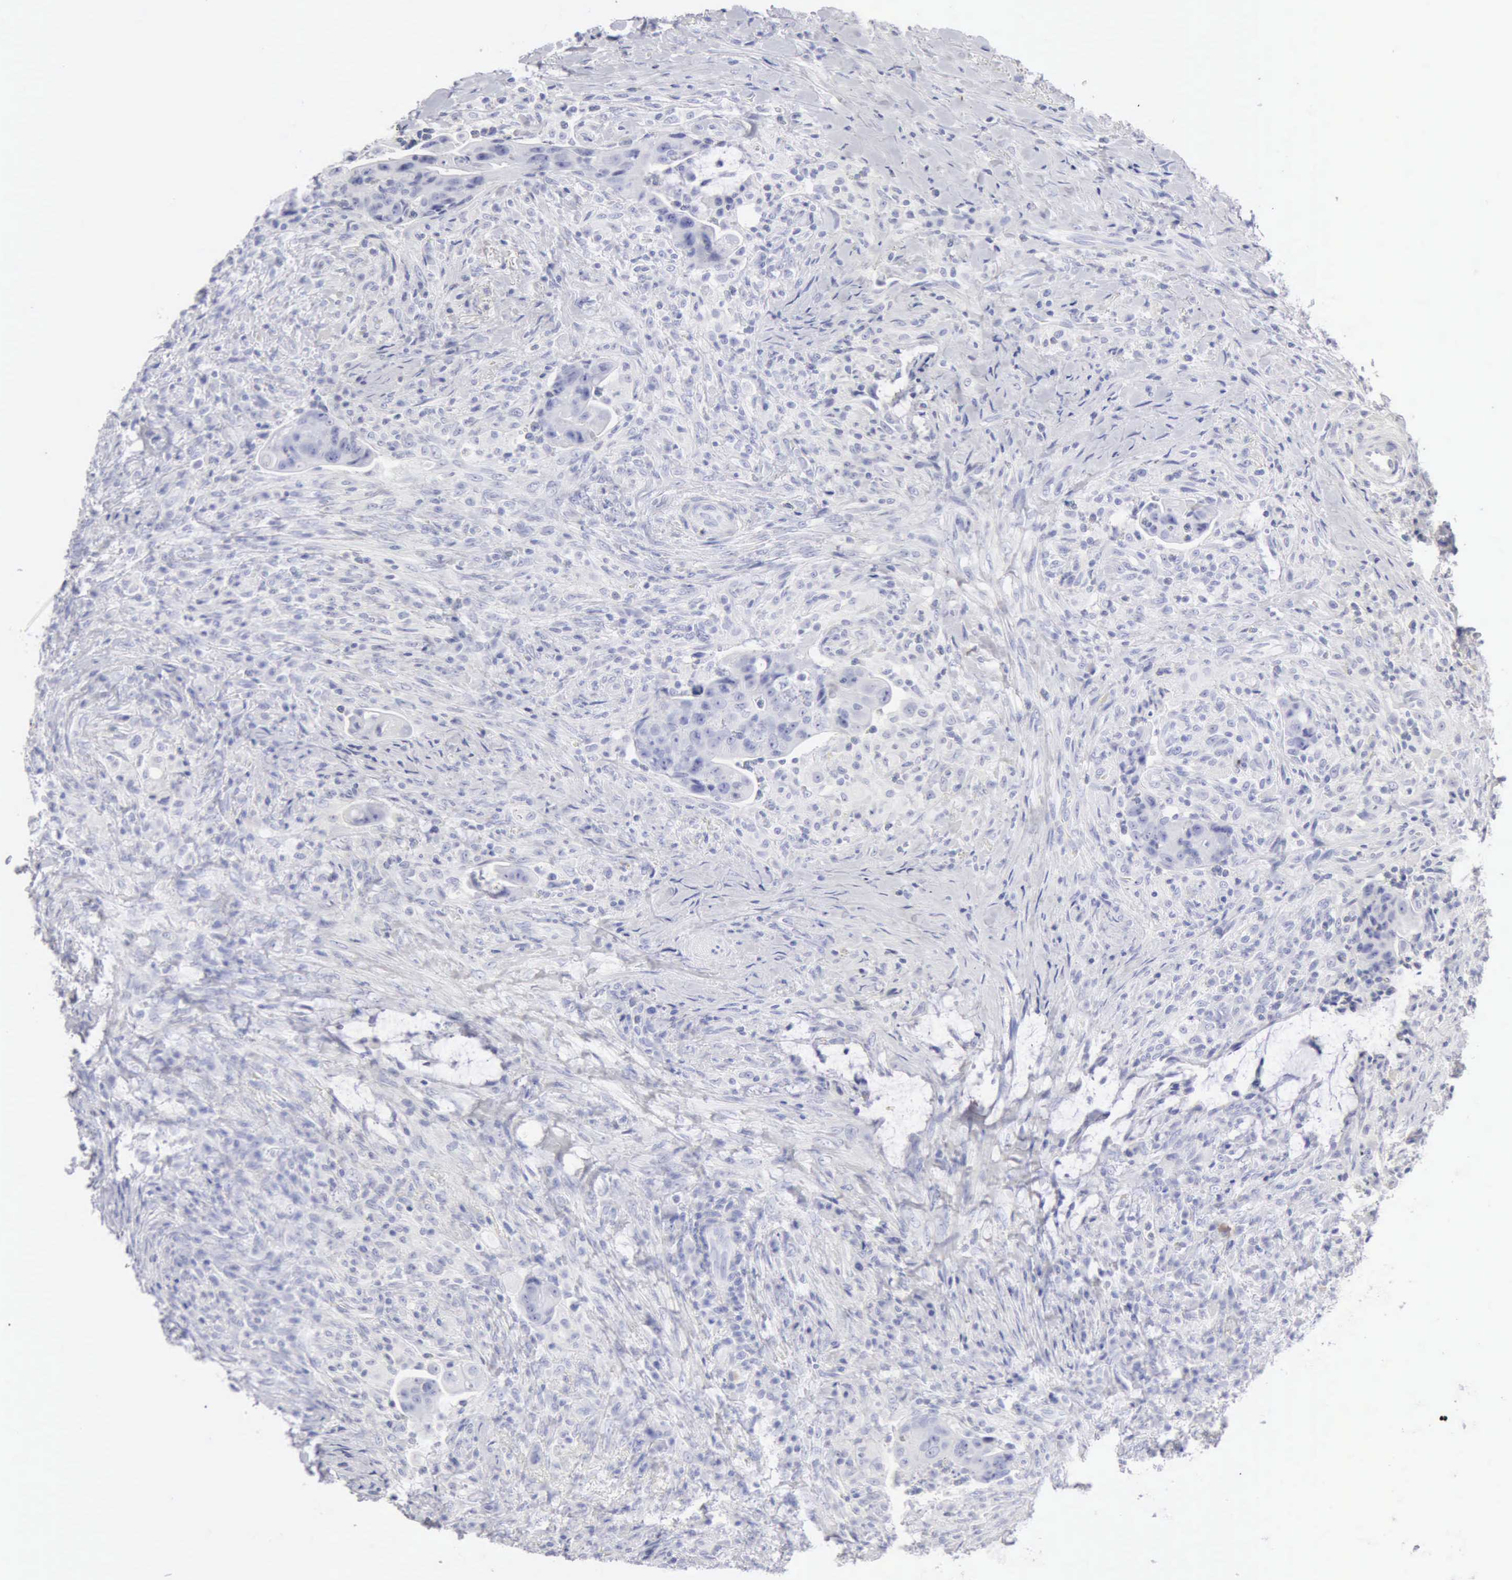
{"staining": {"intensity": "negative", "quantity": "none", "location": "none"}, "tissue": "colorectal cancer", "cell_type": "Tumor cells", "image_type": "cancer", "snomed": [{"axis": "morphology", "description": "Adenocarcinoma, NOS"}, {"axis": "topography", "description": "Rectum"}], "caption": "Immunohistochemistry (IHC) histopathology image of colorectal cancer stained for a protein (brown), which shows no expression in tumor cells.", "gene": "KRT10", "patient": {"sex": "female", "age": 71}}